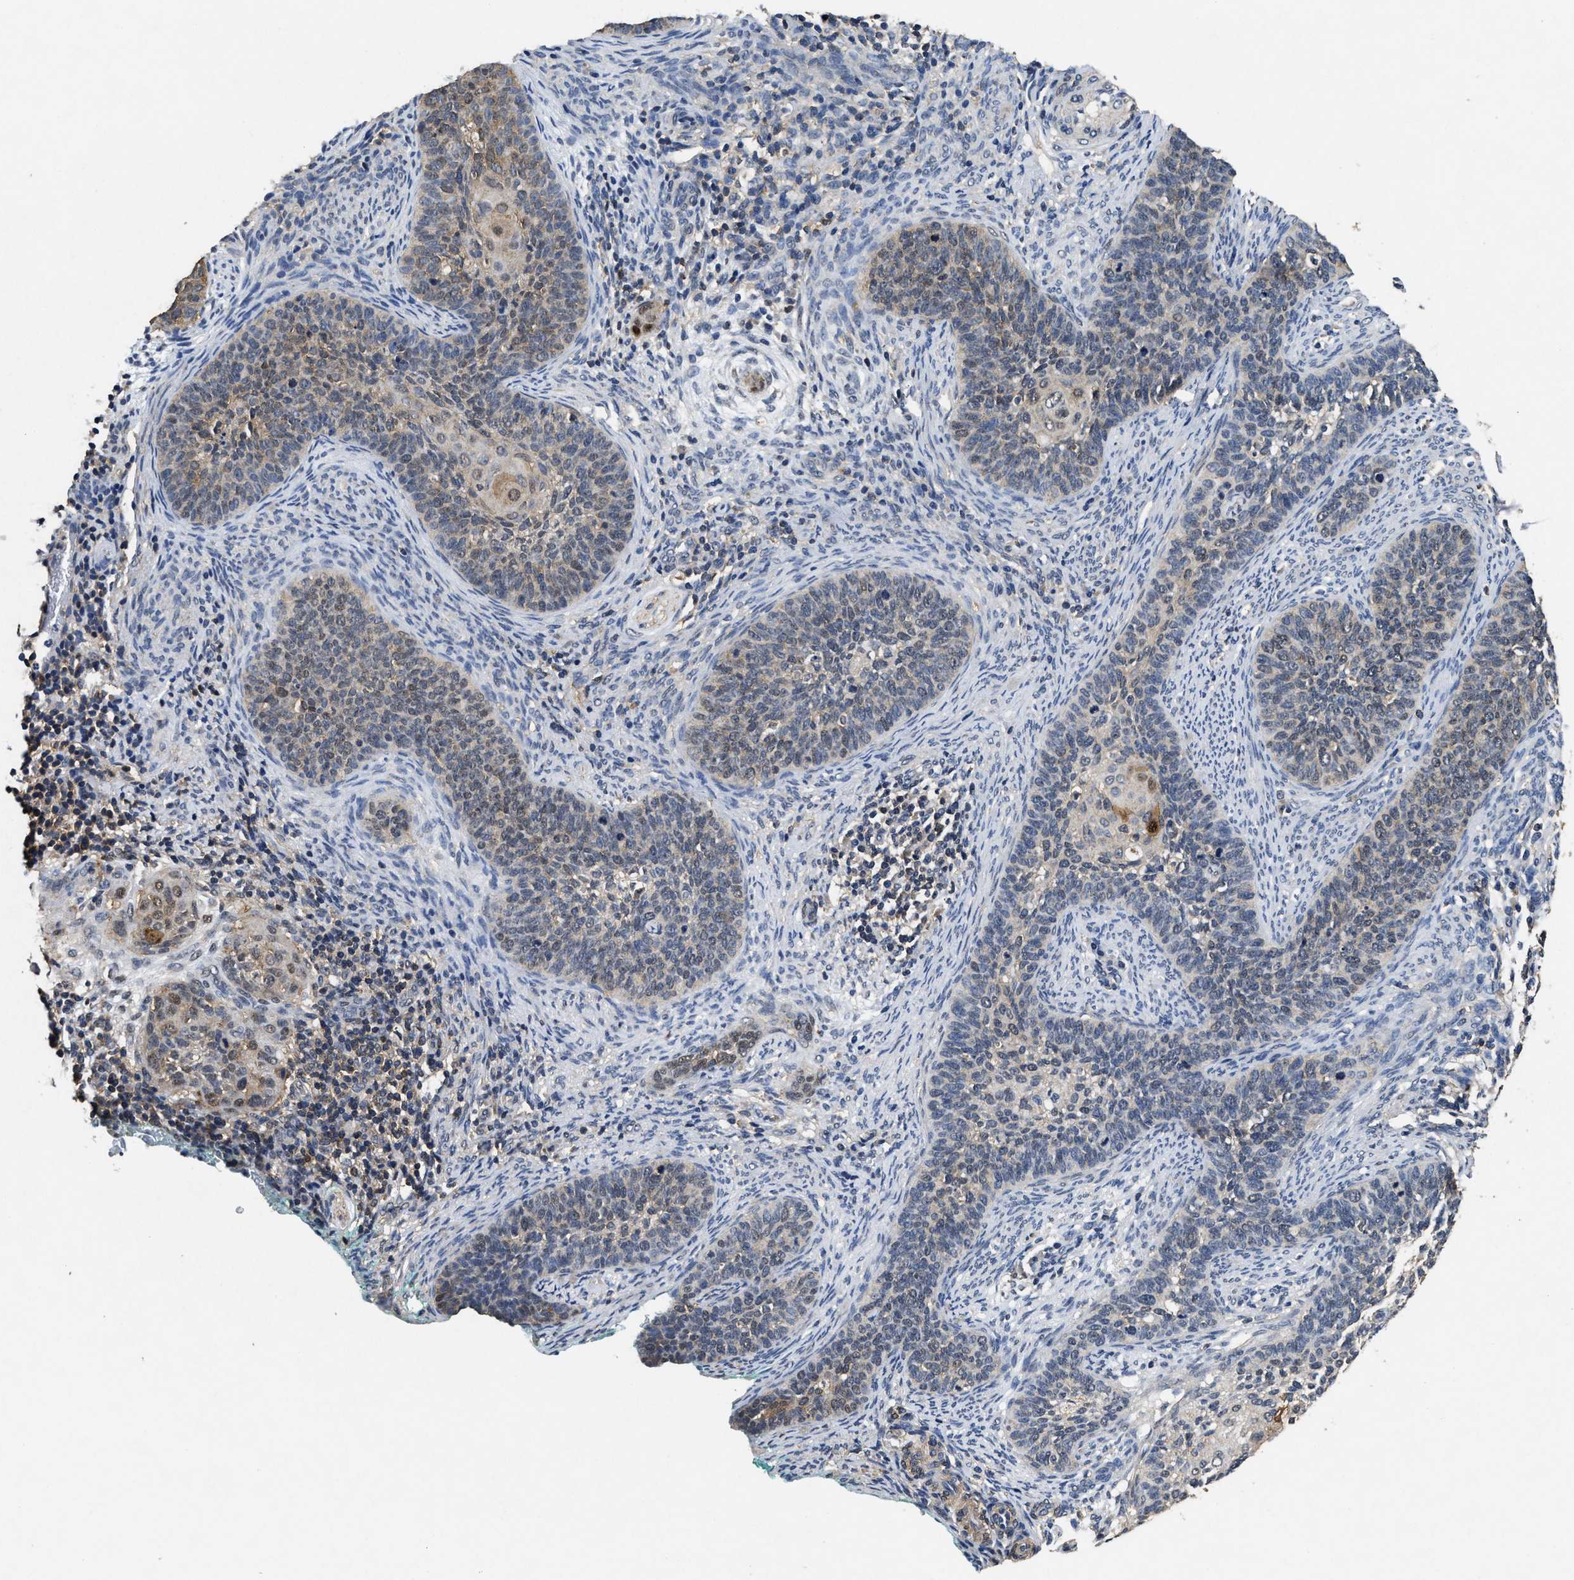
{"staining": {"intensity": "weak", "quantity": "<25%", "location": "cytoplasmic/membranous,nuclear"}, "tissue": "cervical cancer", "cell_type": "Tumor cells", "image_type": "cancer", "snomed": [{"axis": "morphology", "description": "Squamous cell carcinoma, NOS"}, {"axis": "topography", "description": "Cervix"}], "caption": "Immunohistochemical staining of cervical squamous cell carcinoma displays no significant positivity in tumor cells.", "gene": "ACAT2", "patient": {"sex": "female", "age": 33}}